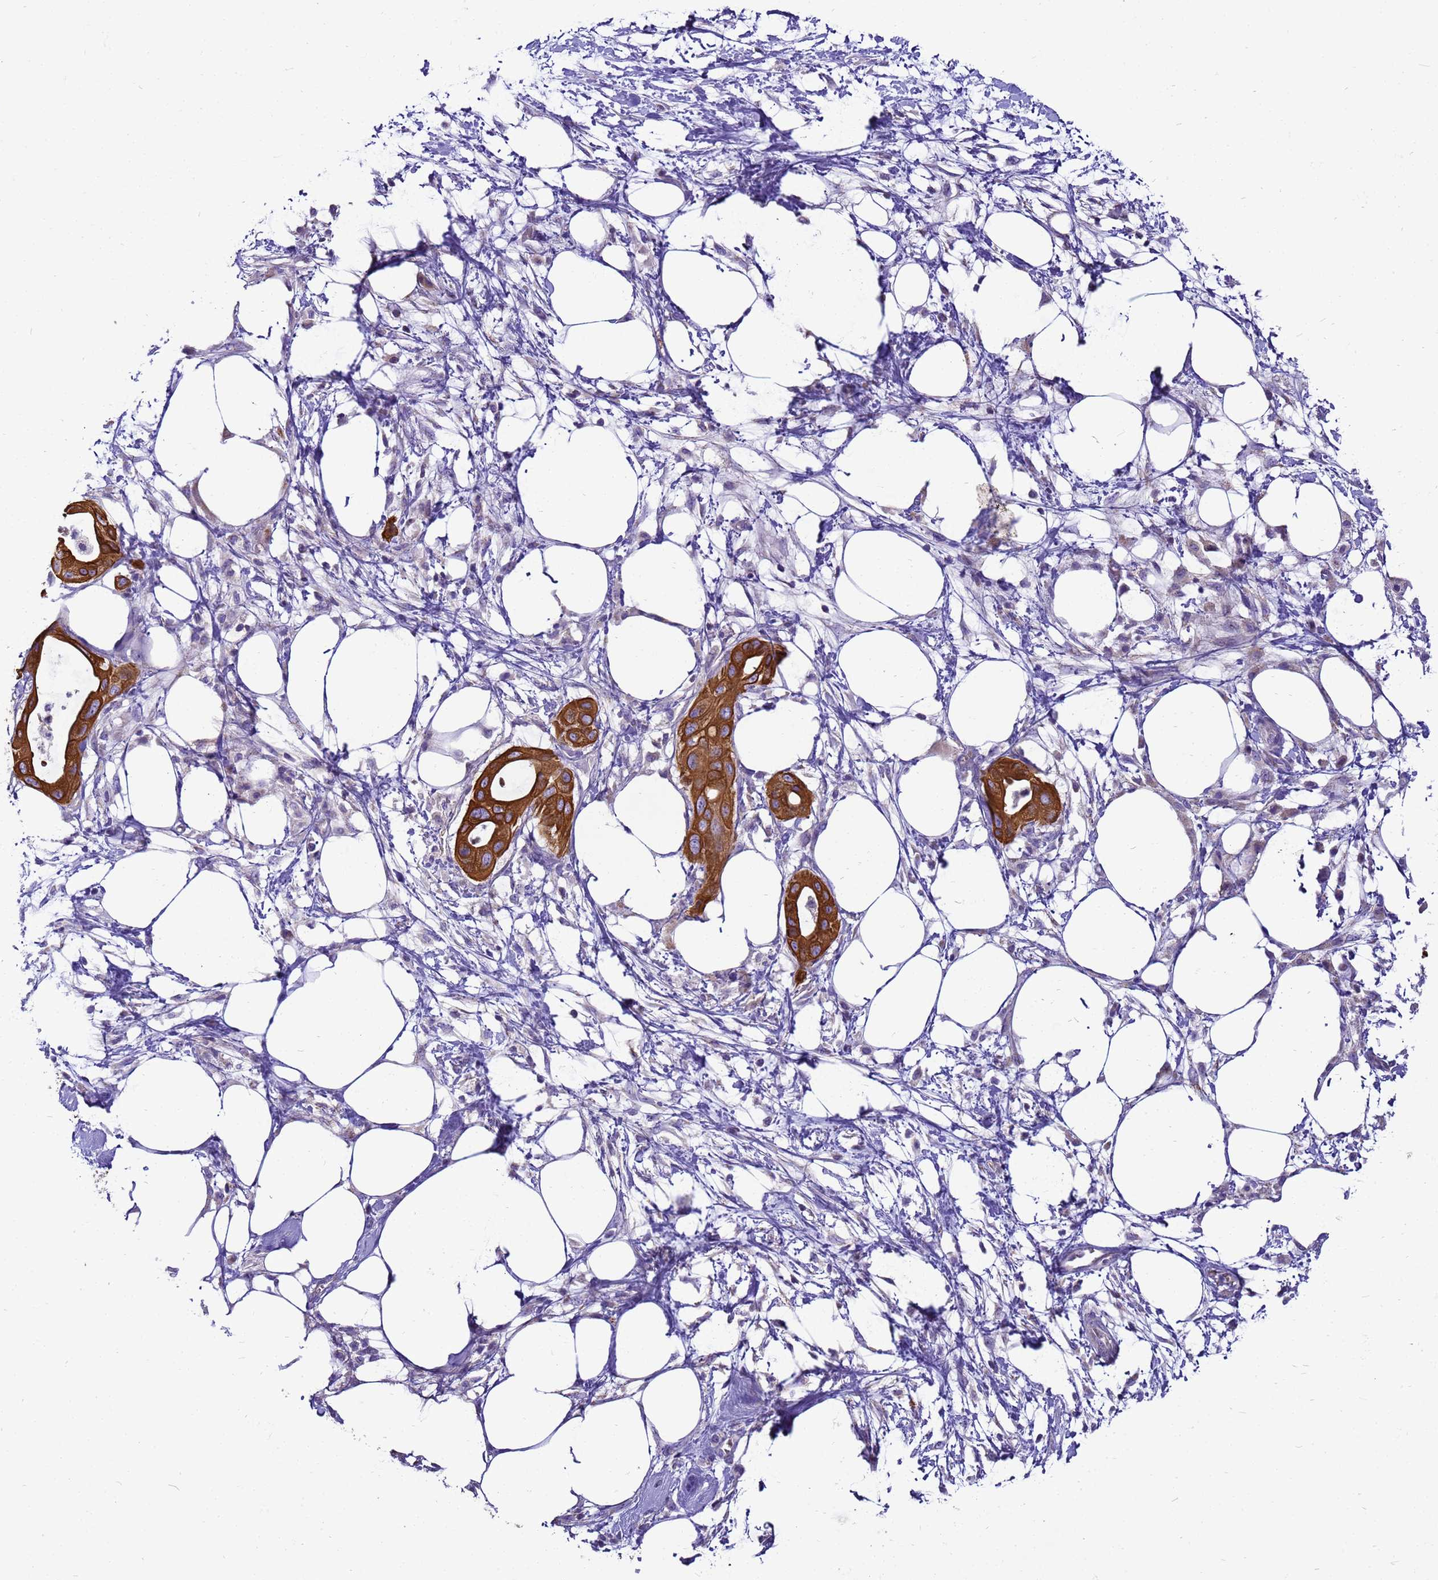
{"staining": {"intensity": "strong", "quantity": ">75%", "location": "cytoplasmic/membranous"}, "tissue": "pancreatic cancer", "cell_type": "Tumor cells", "image_type": "cancer", "snomed": [{"axis": "morphology", "description": "Adenocarcinoma, NOS"}, {"axis": "topography", "description": "Pancreas"}], "caption": "This histopathology image exhibits immunohistochemistry (IHC) staining of pancreatic adenocarcinoma, with high strong cytoplasmic/membranous staining in about >75% of tumor cells.", "gene": "PIEZO2", "patient": {"sex": "male", "age": 68}}